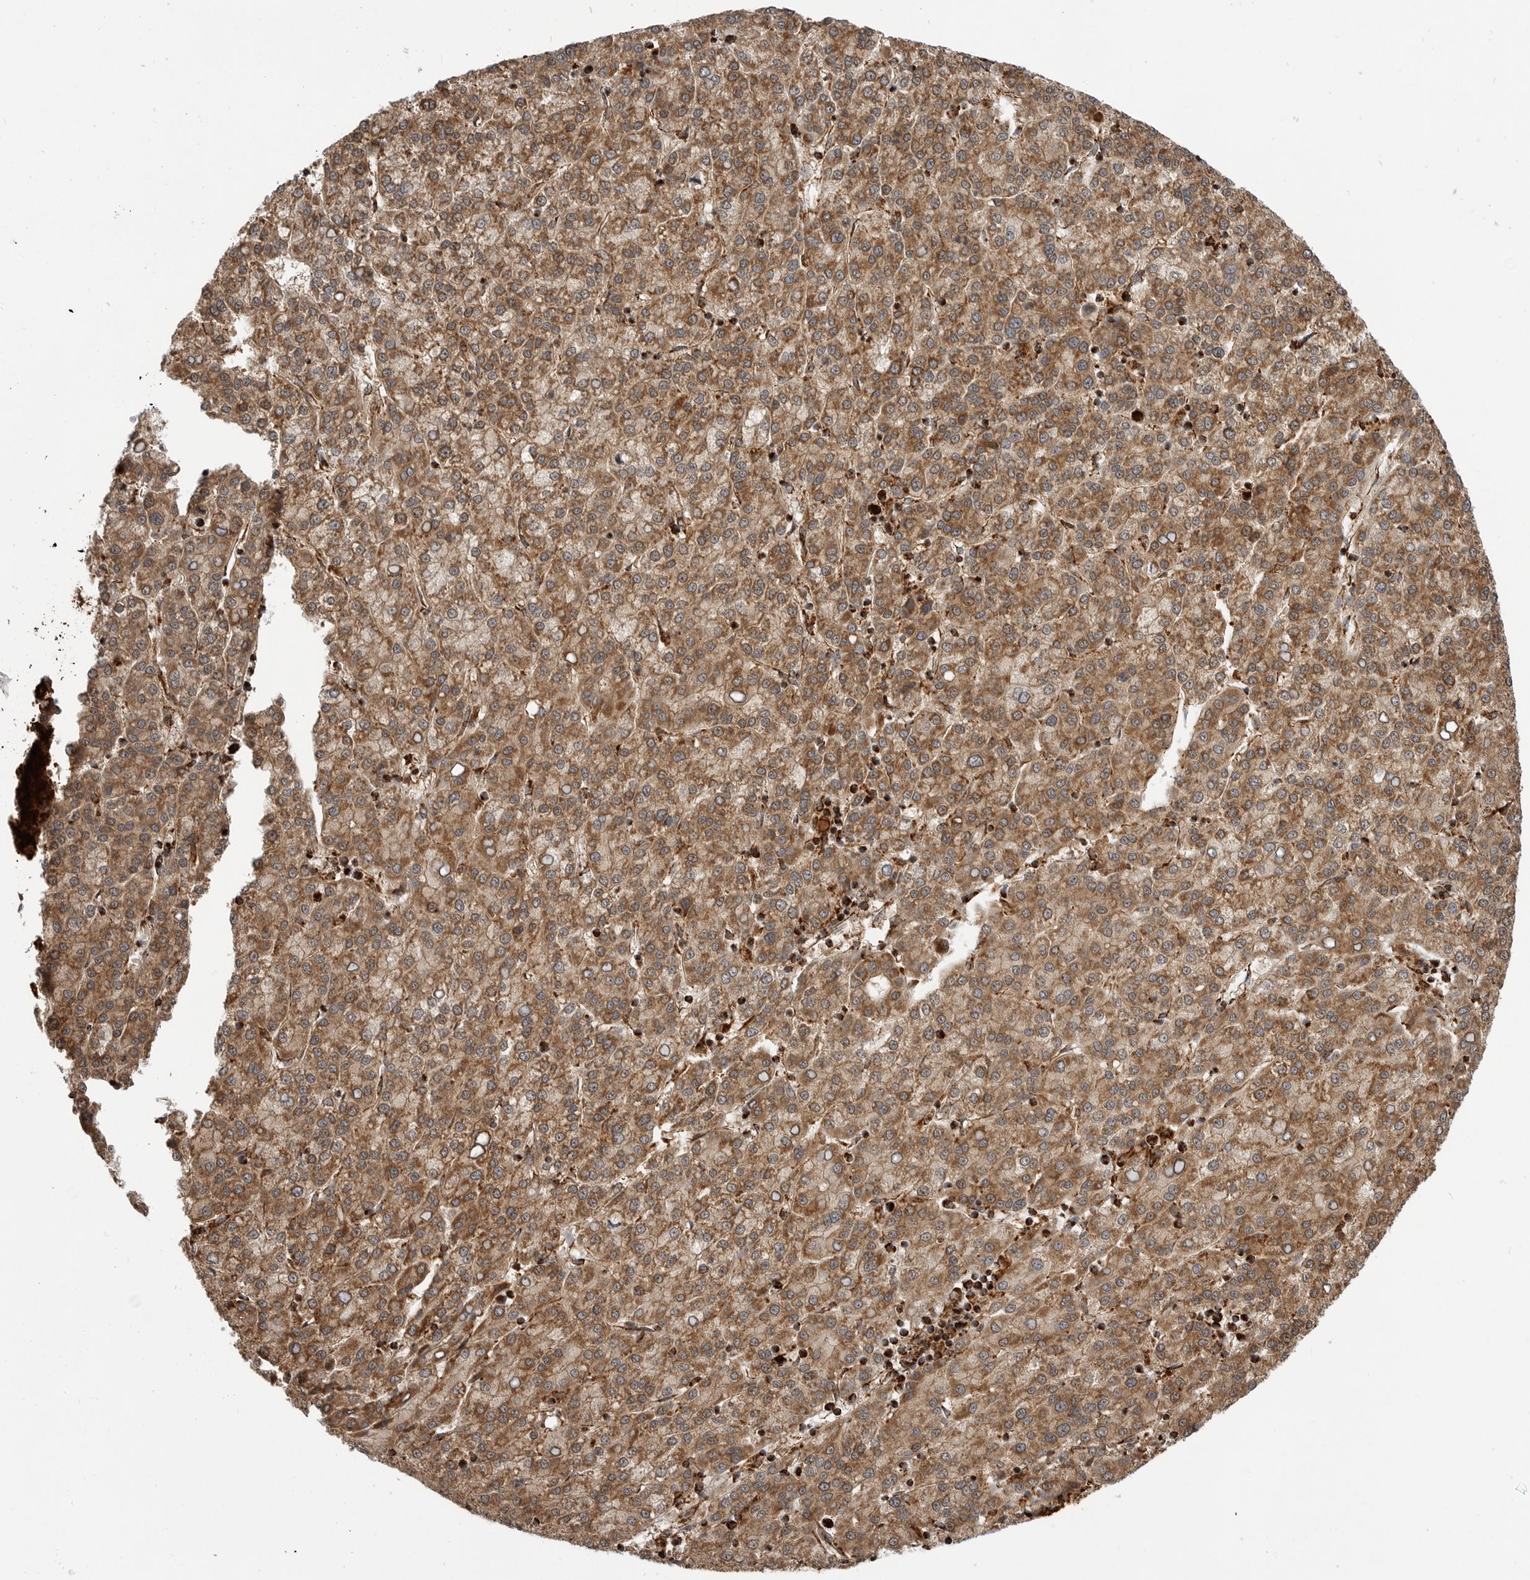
{"staining": {"intensity": "moderate", "quantity": ">75%", "location": "cytoplasmic/membranous"}, "tissue": "liver cancer", "cell_type": "Tumor cells", "image_type": "cancer", "snomed": [{"axis": "morphology", "description": "Carcinoma, Hepatocellular, NOS"}, {"axis": "topography", "description": "Liver"}], "caption": "IHC of liver hepatocellular carcinoma reveals medium levels of moderate cytoplasmic/membranous positivity in approximately >75% of tumor cells.", "gene": "BMP2K", "patient": {"sex": "female", "age": 58}}